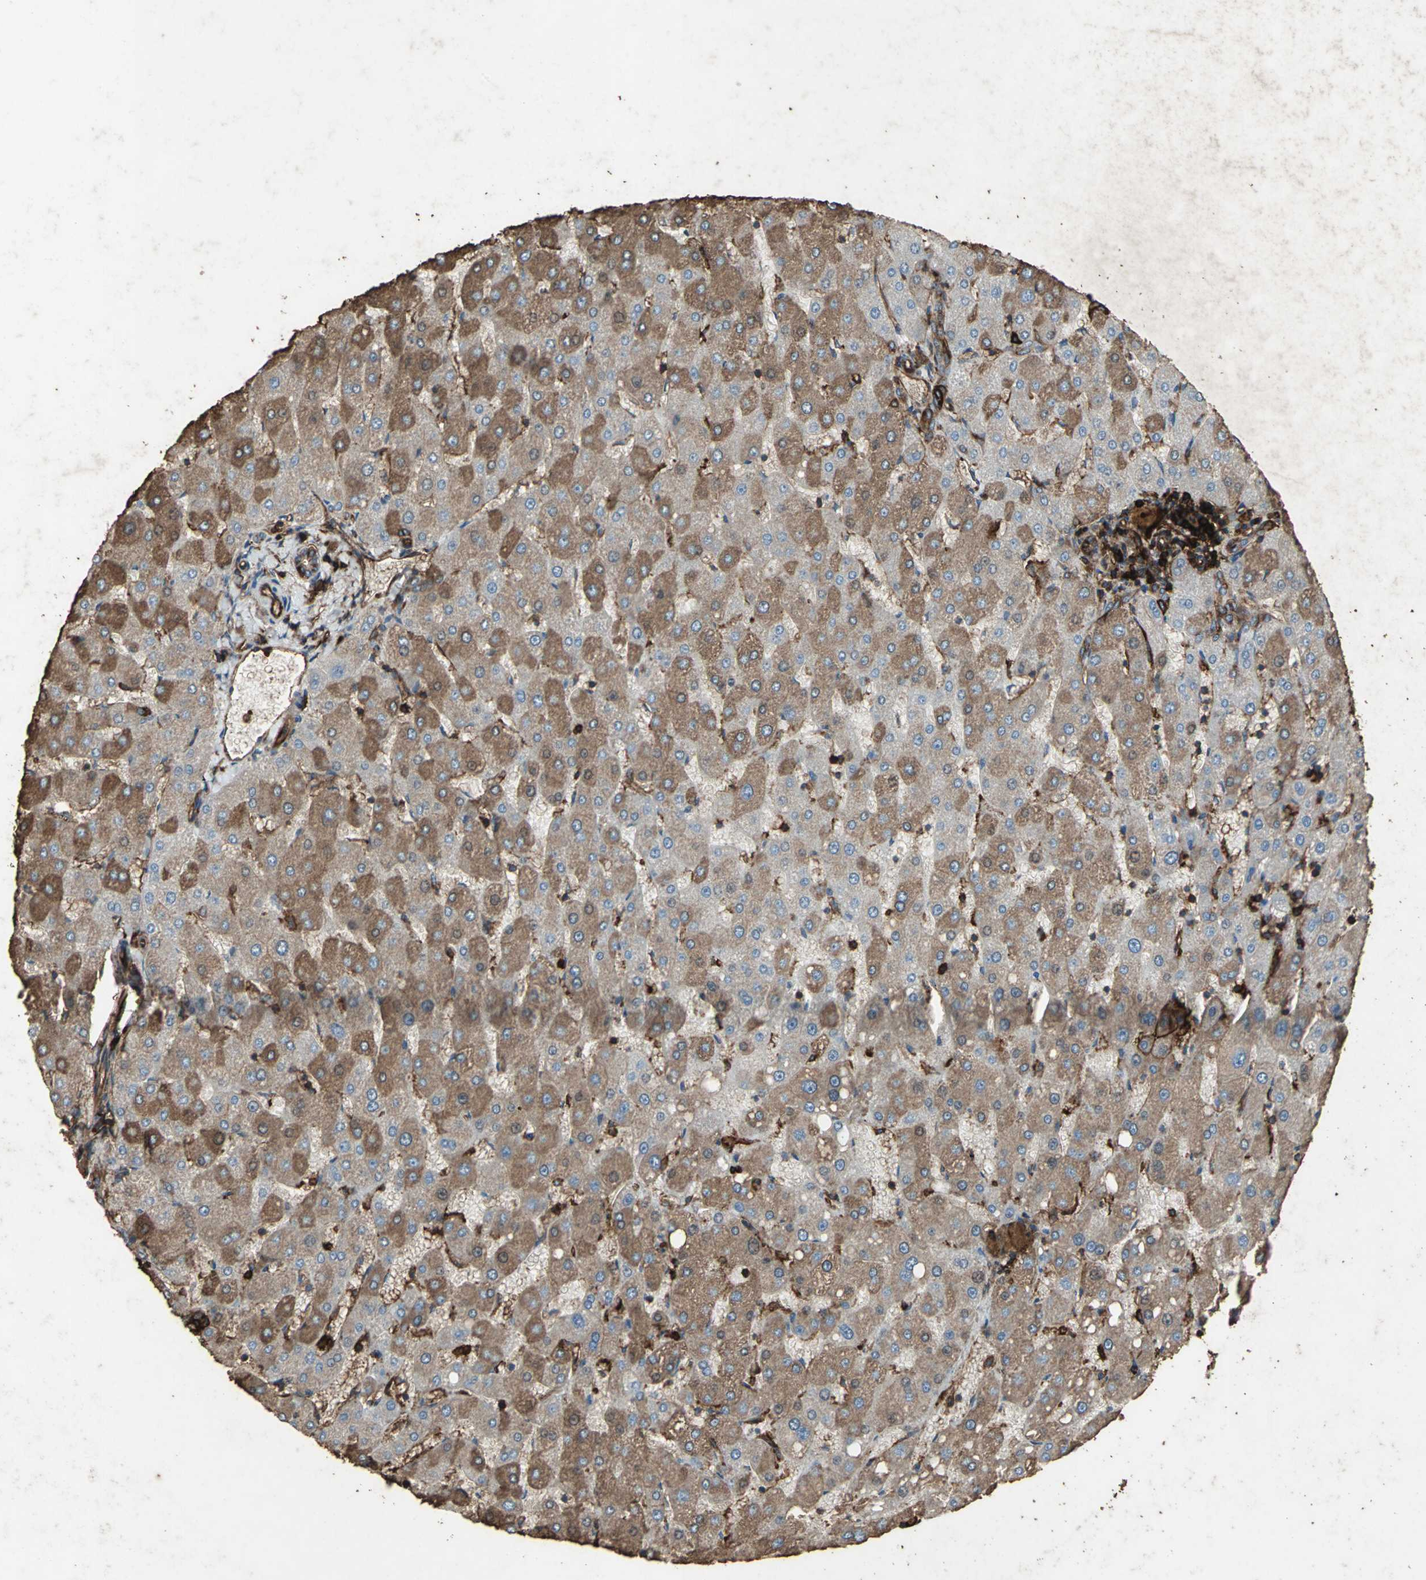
{"staining": {"intensity": "strong", "quantity": "25%-75%", "location": "cytoplasmic/membranous"}, "tissue": "liver", "cell_type": "Cholangiocytes", "image_type": "normal", "snomed": [{"axis": "morphology", "description": "Normal tissue, NOS"}, {"axis": "topography", "description": "Liver"}], "caption": "Liver stained for a protein (brown) exhibits strong cytoplasmic/membranous positive positivity in about 25%-75% of cholangiocytes.", "gene": "CCR6", "patient": {"sex": "male", "age": 67}}